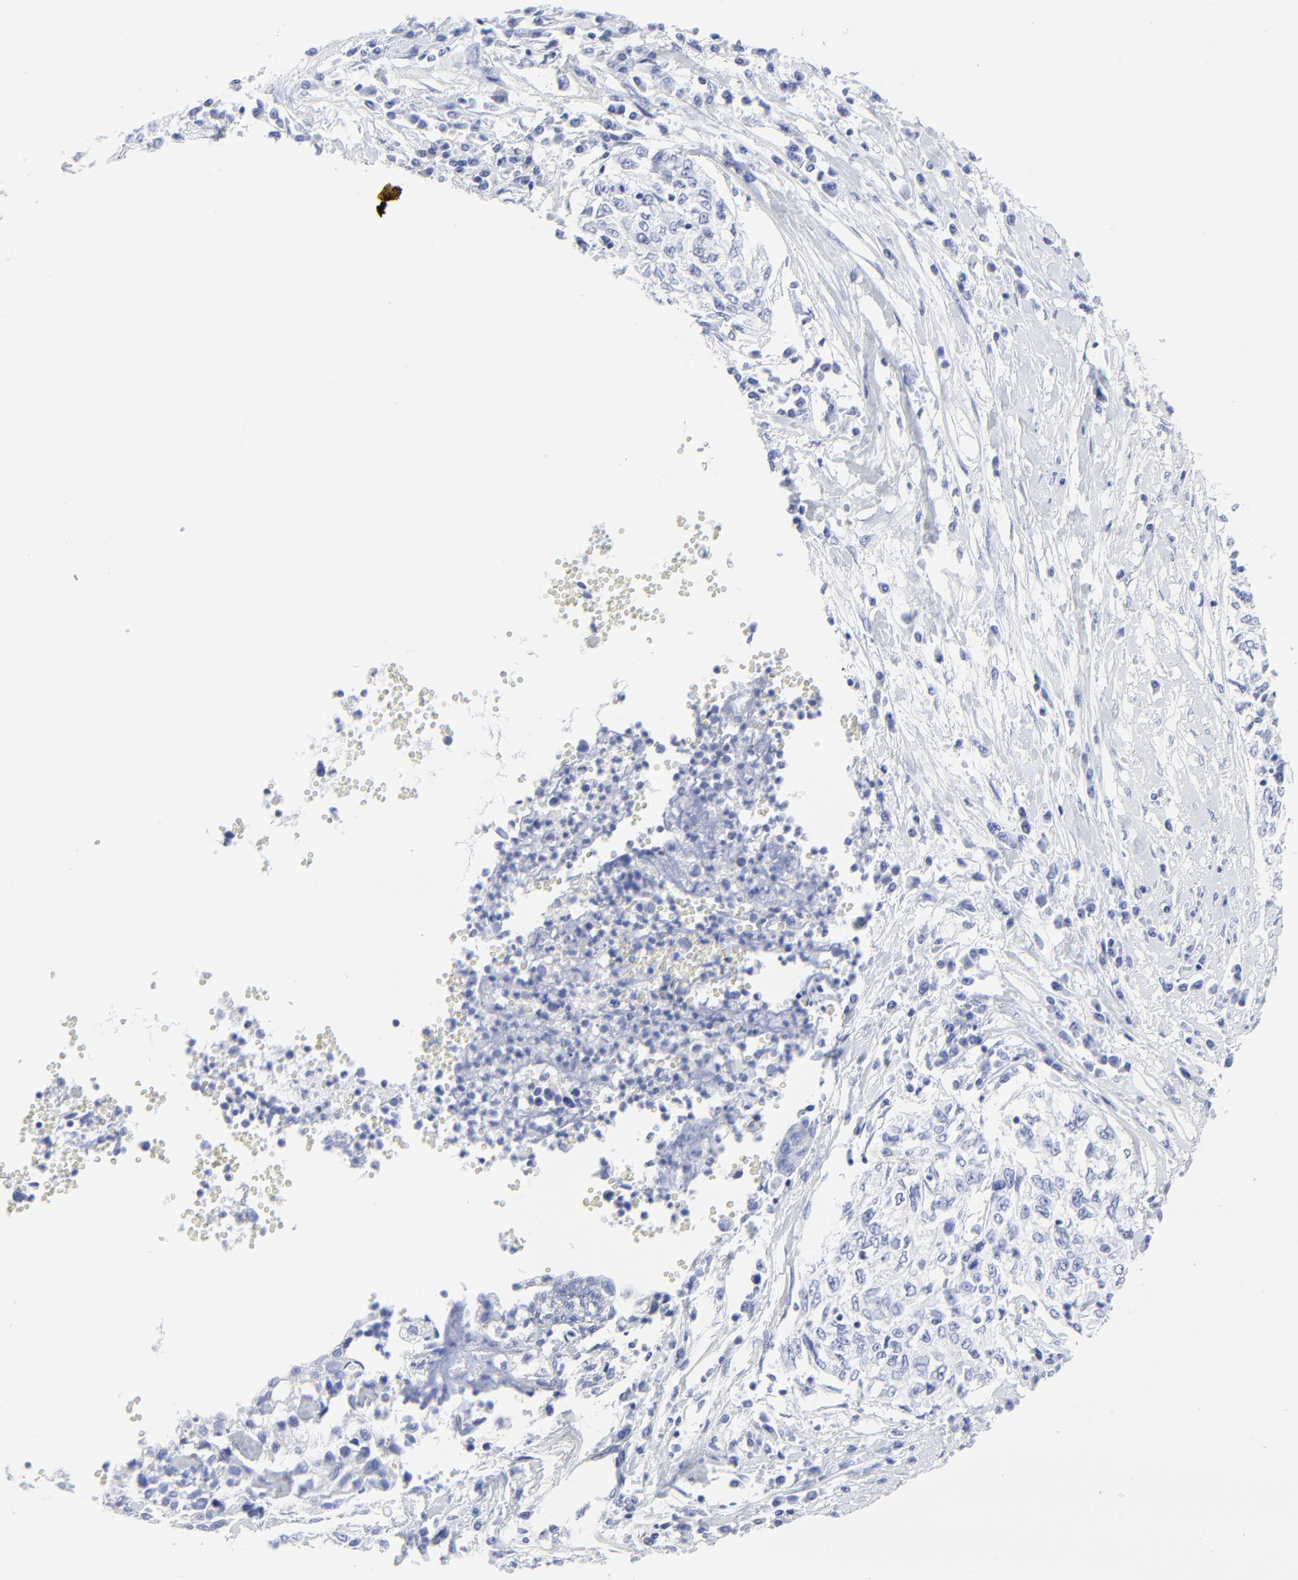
{"staining": {"intensity": "negative", "quantity": "none", "location": "none"}, "tissue": "cervical cancer", "cell_type": "Tumor cells", "image_type": "cancer", "snomed": [{"axis": "morphology", "description": "Normal tissue, NOS"}, {"axis": "morphology", "description": "Squamous cell carcinoma, NOS"}, {"axis": "topography", "description": "Cervix"}], "caption": "The IHC image has no significant expression in tumor cells of cervical squamous cell carcinoma tissue. (Brightfield microscopy of DAB IHC at high magnification).", "gene": "PSD3", "patient": {"sex": "female", "age": 45}}